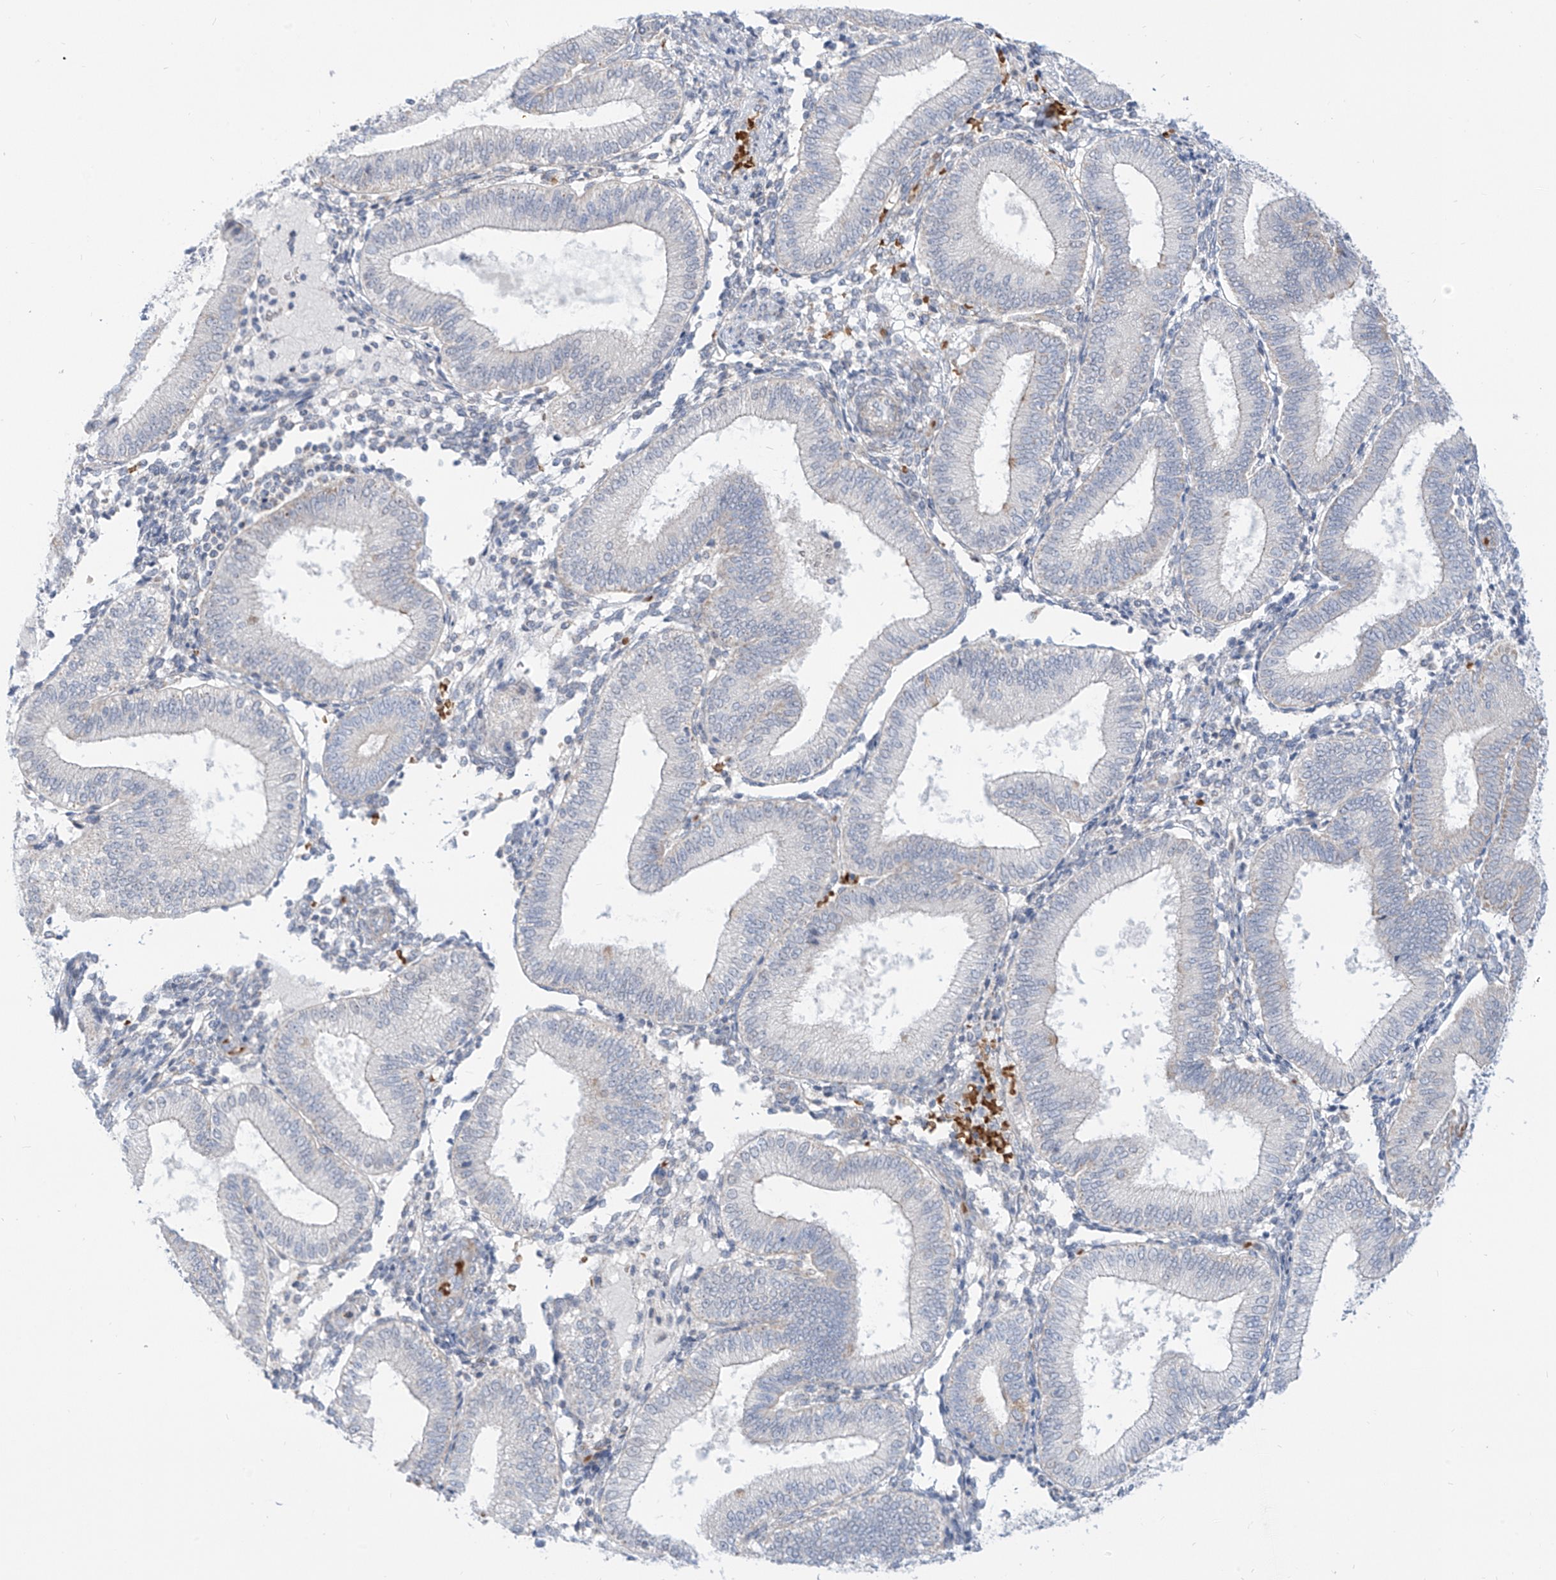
{"staining": {"intensity": "negative", "quantity": "none", "location": "none"}, "tissue": "endometrium", "cell_type": "Cells in endometrial stroma", "image_type": "normal", "snomed": [{"axis": "morphology", "description": "Normal tissue, NOS"}, {"axis": "topography", "description": "Endometrium"}], "caption": "A histopathology image of human endometrium is negative for staining in cells in endometrial stroma.", "gene": "ARHGEF40", "patient": {"sex": "female", "age": 39}}